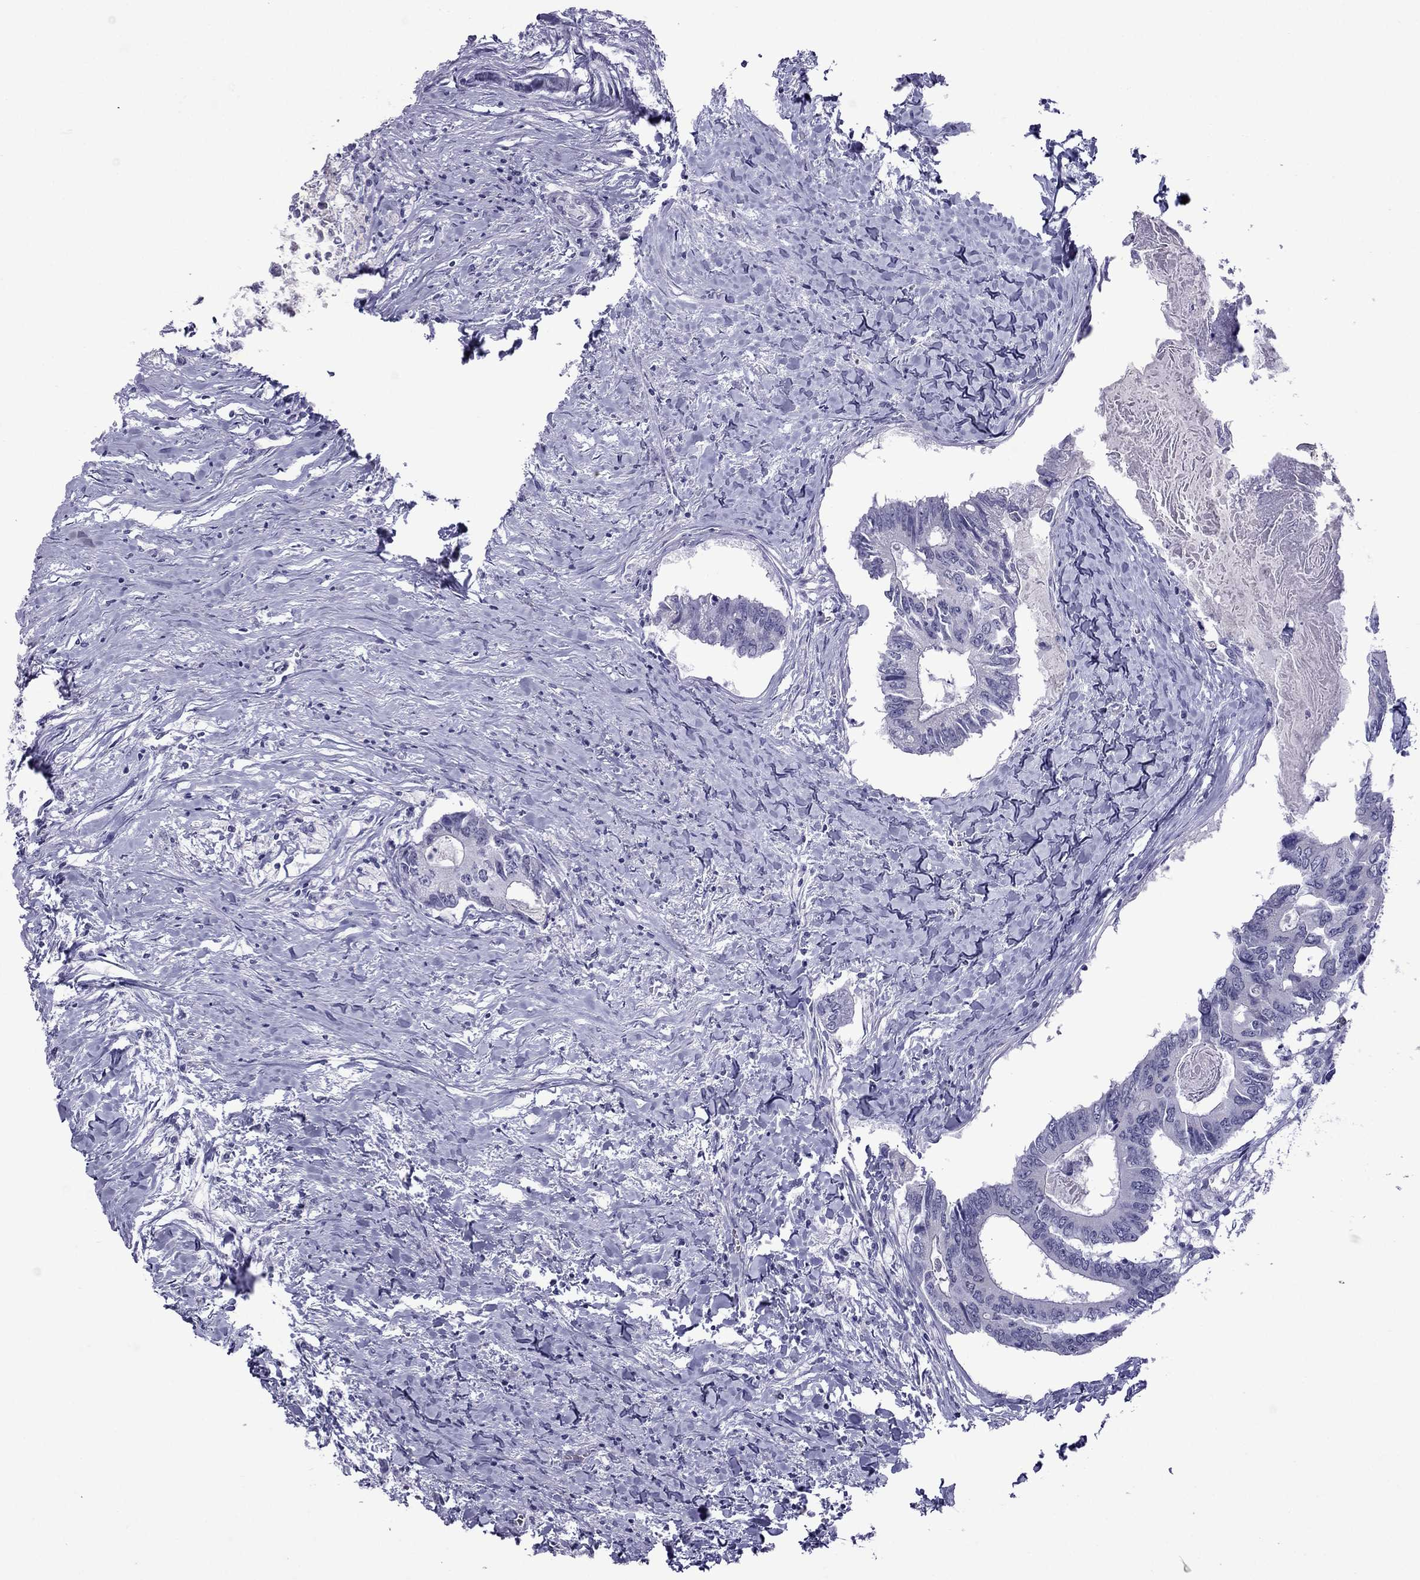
{"staining": {"intensity": "negative", "quantity": "none", "location": "none"}, "tissue": "colorectal cancer", "cell_type": "Tumor cells", "image_type": "cancer", "snomed": [{"axis": "morphology", "description": "Adenocarcinoma, NOS"}, {"axis": "topography", "description": "Colon"}], "caption": "Adenocarcinoma (colorectal) stained for a protein using immunohistochemistry (IHC) displays no staining tumor cells.", "gene": "MYLK3", "patient": {"sex": "male", "age": 53}}